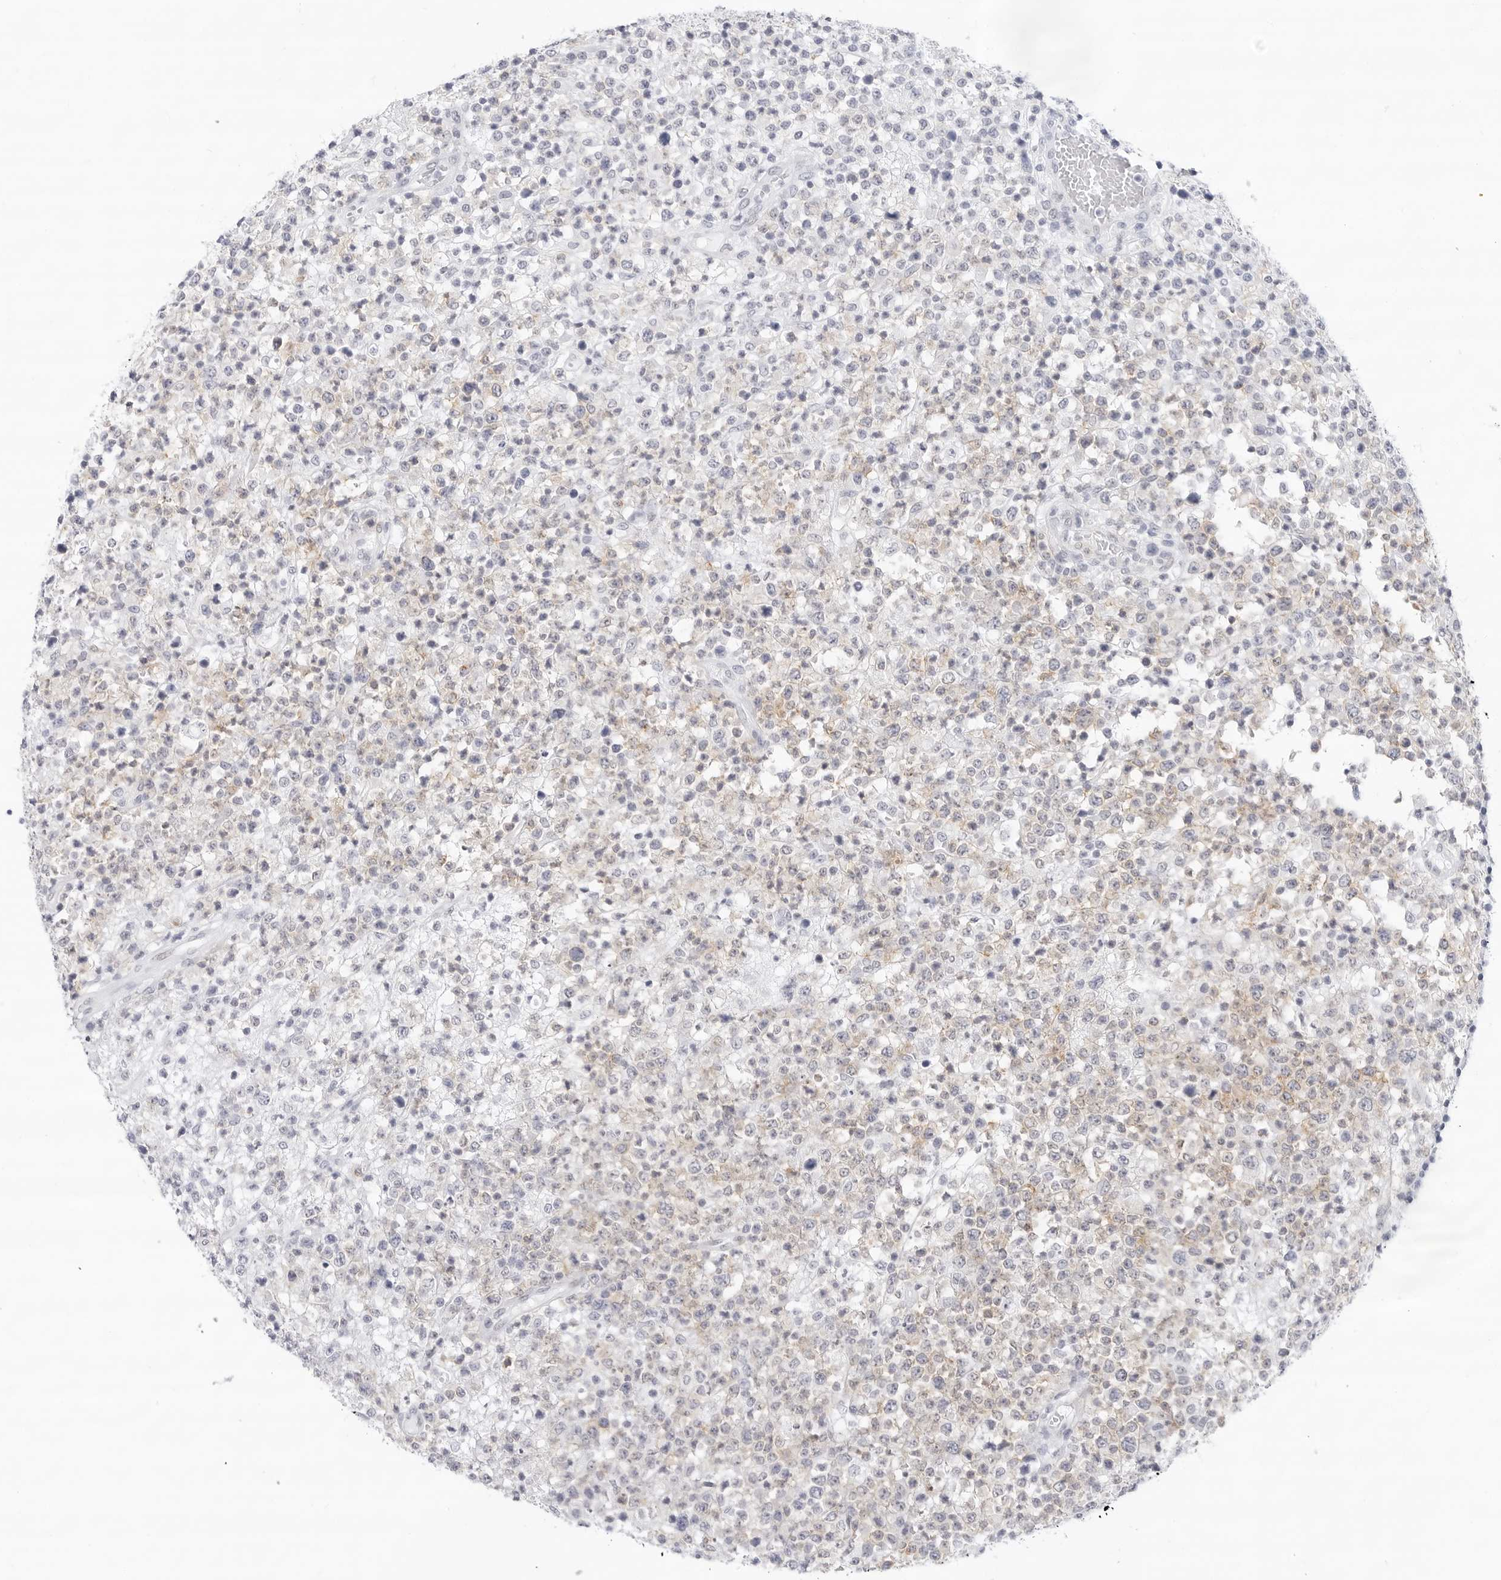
{"staining": {"intensity": "weak", "quantity": "<25%", "location": "cytoplasmic/membranous"}, "tissue": "lymphoma", "cell_type": "Tumor cells", "image_type": "cancer", "snomed": [{"axis": "morphology", "description": "Malignant lymphoma, non-Hodgkin's type, High grade"}, {"axis": "topography", "description": "Colon"}], "caption": "Protein analysis of malignant lymphoma, non-Hodgkin's type (high-grade) demonstrates no significant positivity in tumor cells.", "gene": "SLC19A1", "patient": {"sex": "female", "age": 53}}